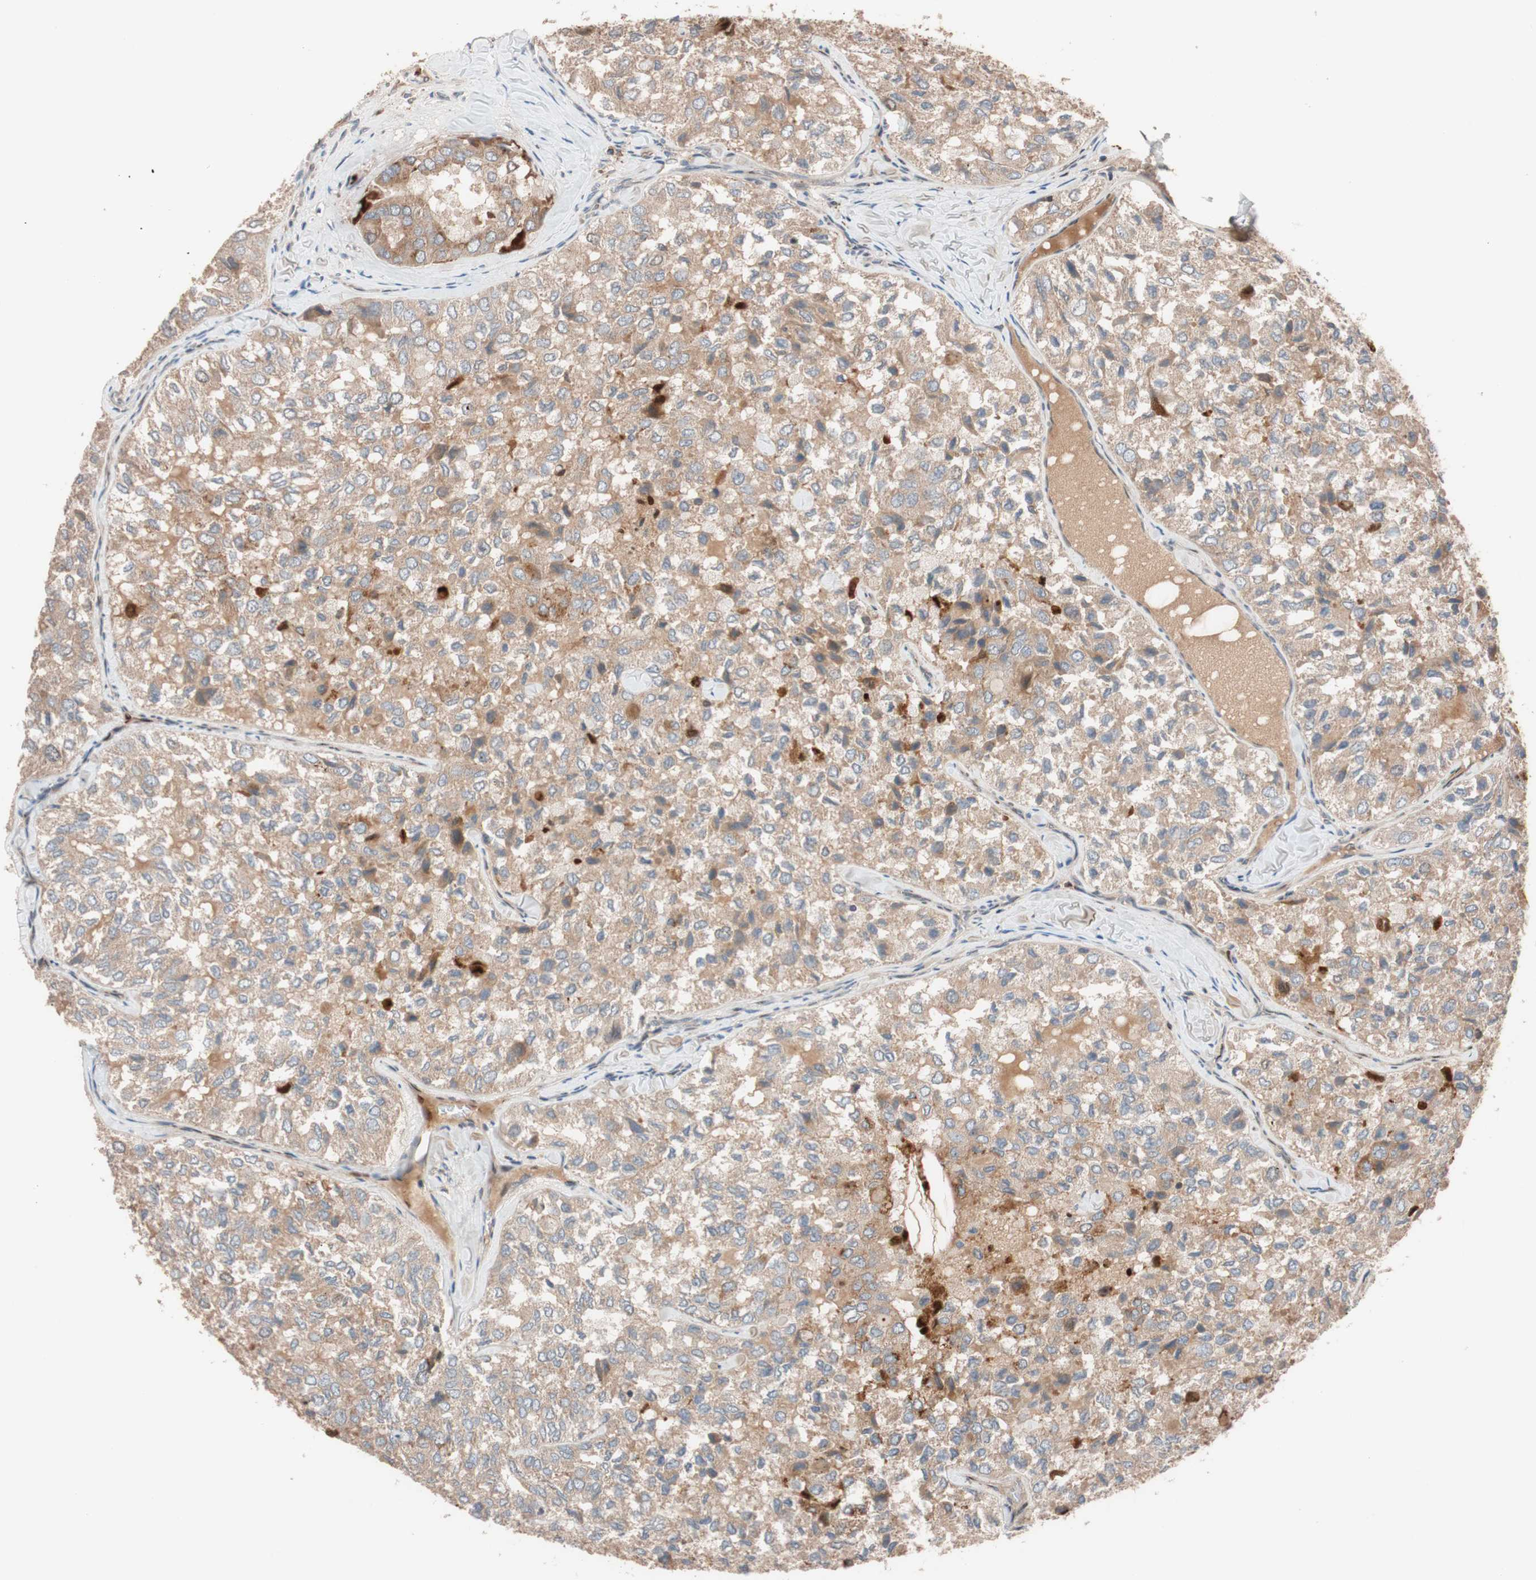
{"staining": {"intensity": "moderate", "quantity": ">75%", "location": "cytoplasmic/membranous"}, "tissue": "thyroid cancer", "cell_type": "Tumor cells", "image_type": "cancer", "snomed": [{"axis": "morphology", "description": "Follicular adenoma carcinoma, NOS"}, {"axis": "topography", "description": "Thyroid gland"}], "caption": "This photomicrograph demonstrates IHC staining of thyroid cancer, with medium moderate cytoplasmic/membranous expression in about >75% of tumor cells.", "gene": "SDC4", "patient": {"sex": "male", "age": 75}}